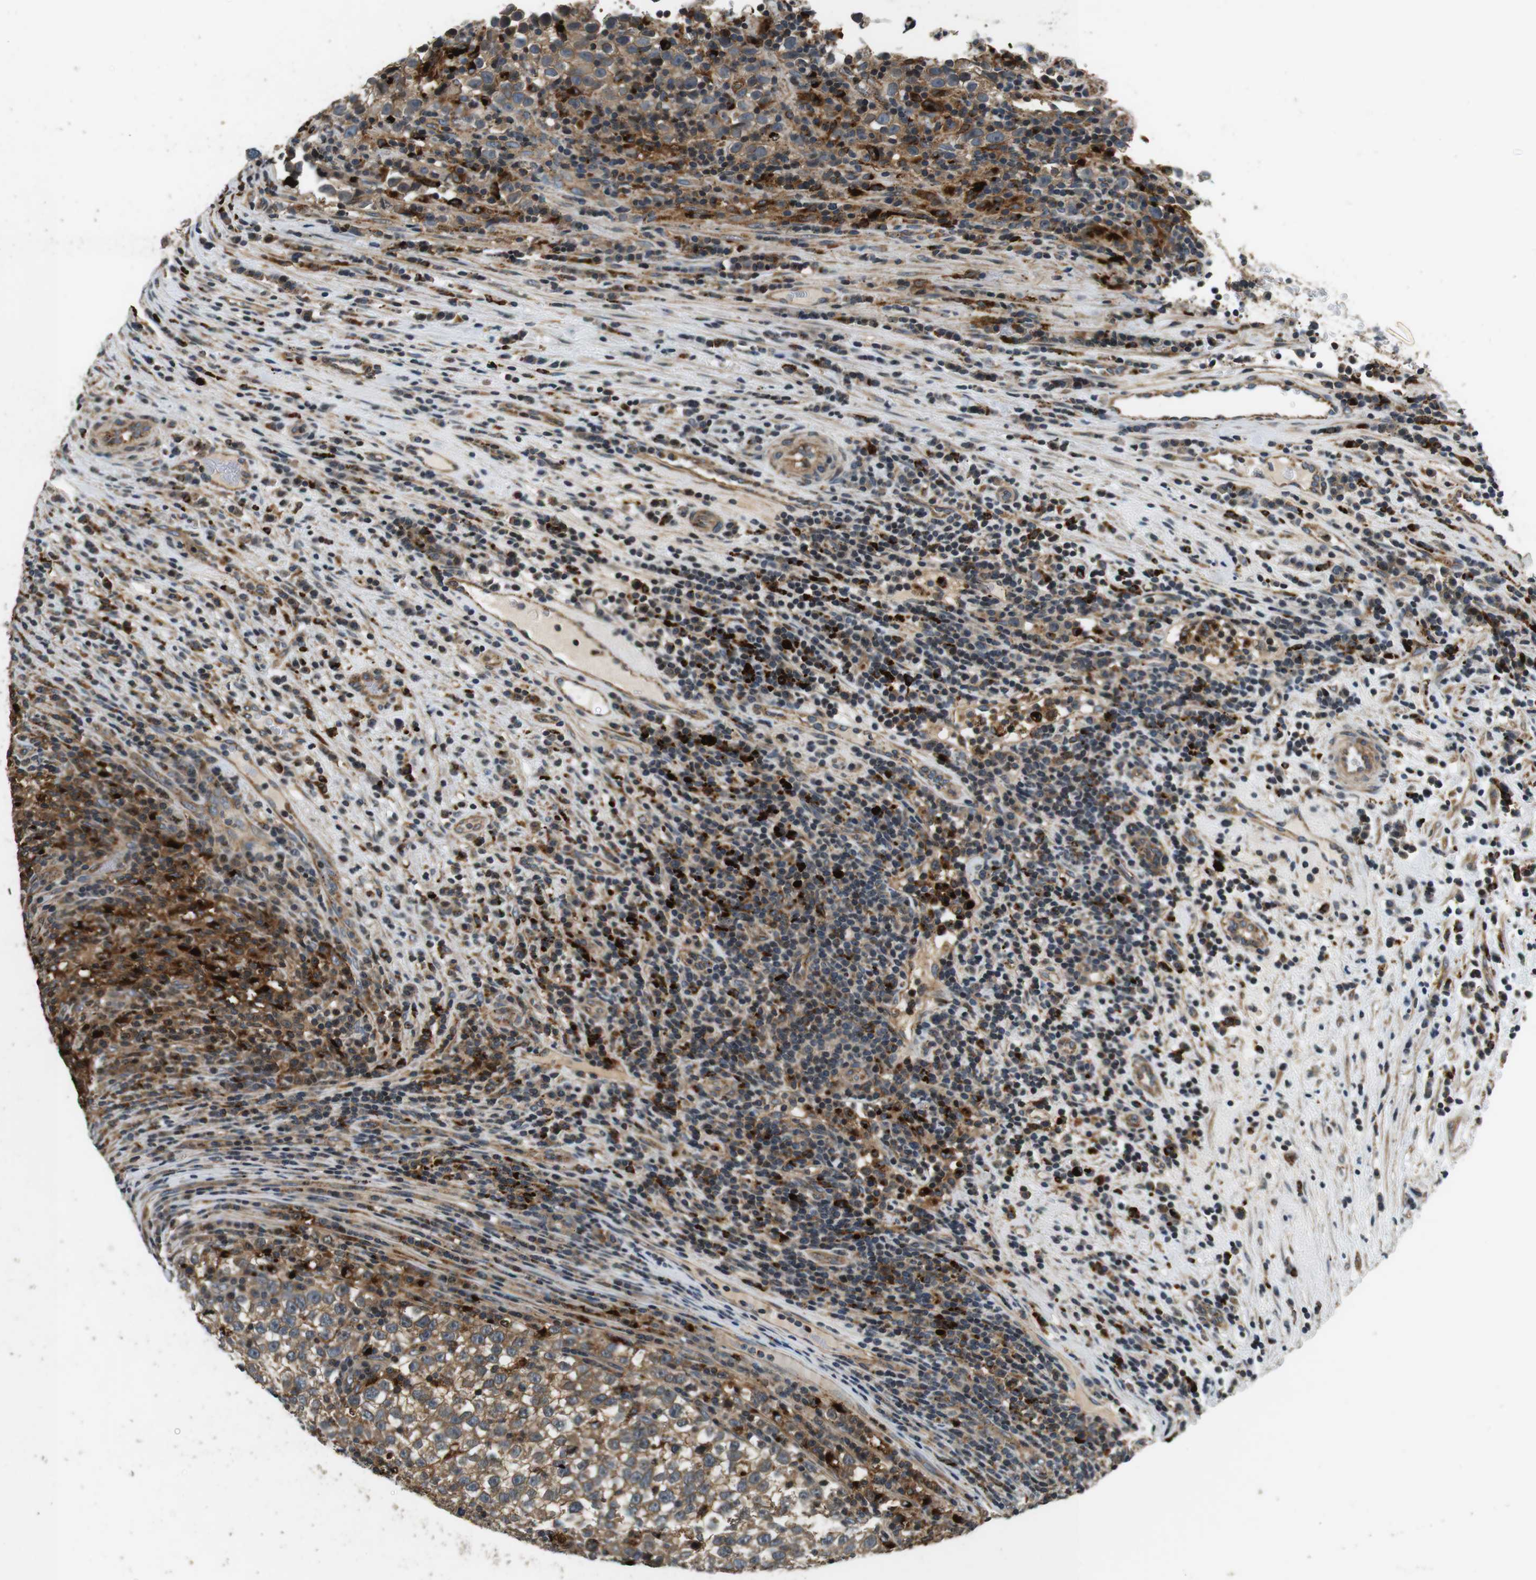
{"staining": {"intensity": "moderate", "quantity": "25%-75%", "location": "cytoplasmic/membranous"}, "tissue": "testis cancer", "cell_type": "Tumor cells", "image_type": "cancer", "snomed": [{"axis": "morphology", "description": "Normal tissue, NOS"}, {"axis": "morphology", "description": "Seminoma, NOS"}, {"axis": "topography", "description": "Testis"}], "caption": "The immunohistochemical stain highlights moderate cytoplasmic/membranous expression in tumor cells of testis cancer (seminoma) tissue.", "gene": "TXNRD1", "patient": {"sex": "male", "age": 43}}